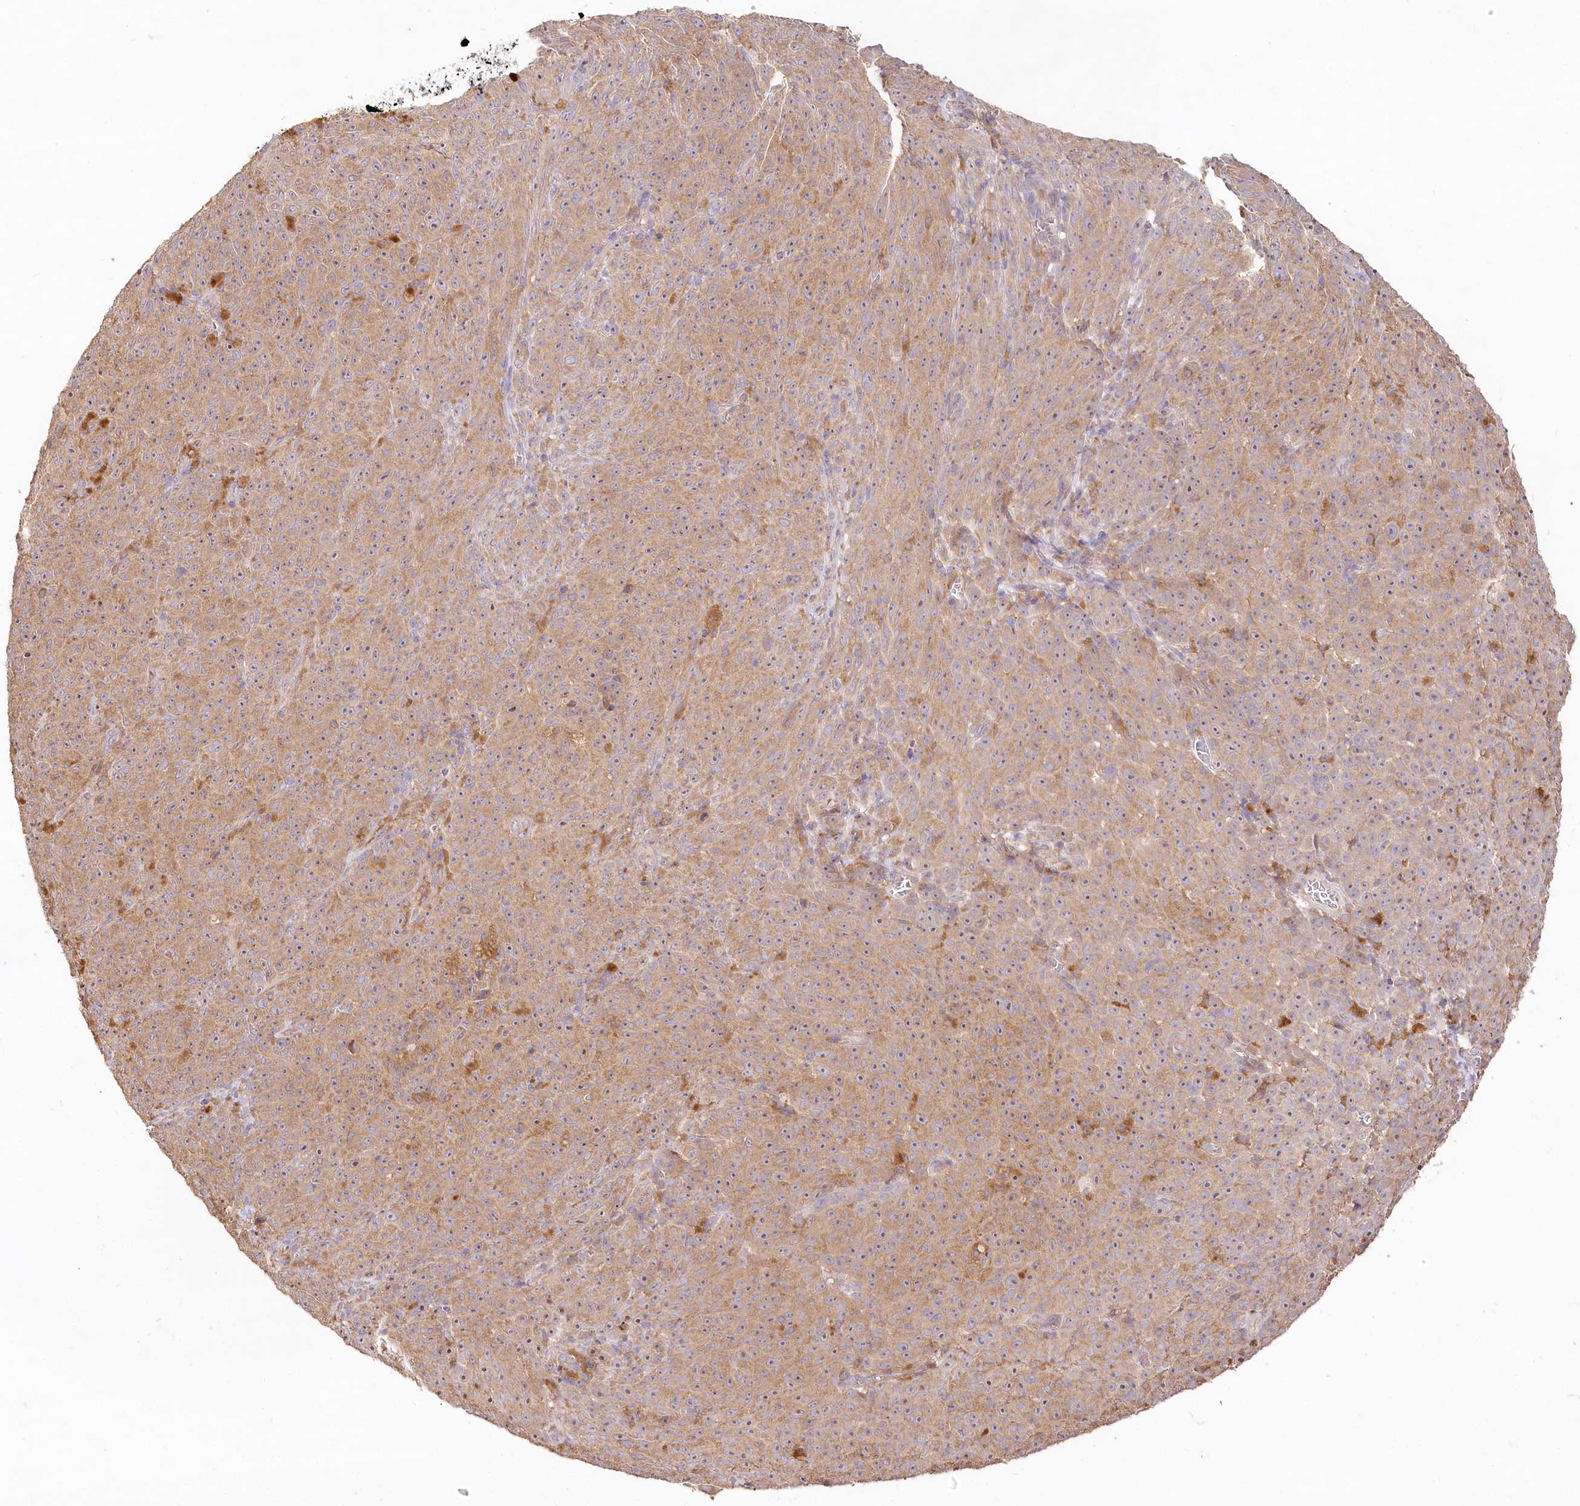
{"staining": {"intensity": "moderate", "quantity": ">75%", "location": "cytoplasmic/membranous,nuclear"}, "tissue": "melanoma", "cell_type": "Tumor cells", "image_type": "cancer", "snomed": [{"axis": "morphology", "description": "Malignant melanoma, NOS"}, {"axis": "topography", "description": "Skin"}], "caption": "Immunohistochemistry (IHC) staining of malignant melanoma, which reveals medium levels of moderate cytoplasmic/membranous and nuclear positivity in about >75% of tumor cells indicating moderate cytoplasmic/membranous and nuclear protein expression. The staining was performed using DAB (3,3'-diaminobenzidine) (brown) for protein detection and nuclei were counterstained in hematoxylin (blue).", "gene": "DMXL1", "patient": {"sex": "female", "age": 82}}